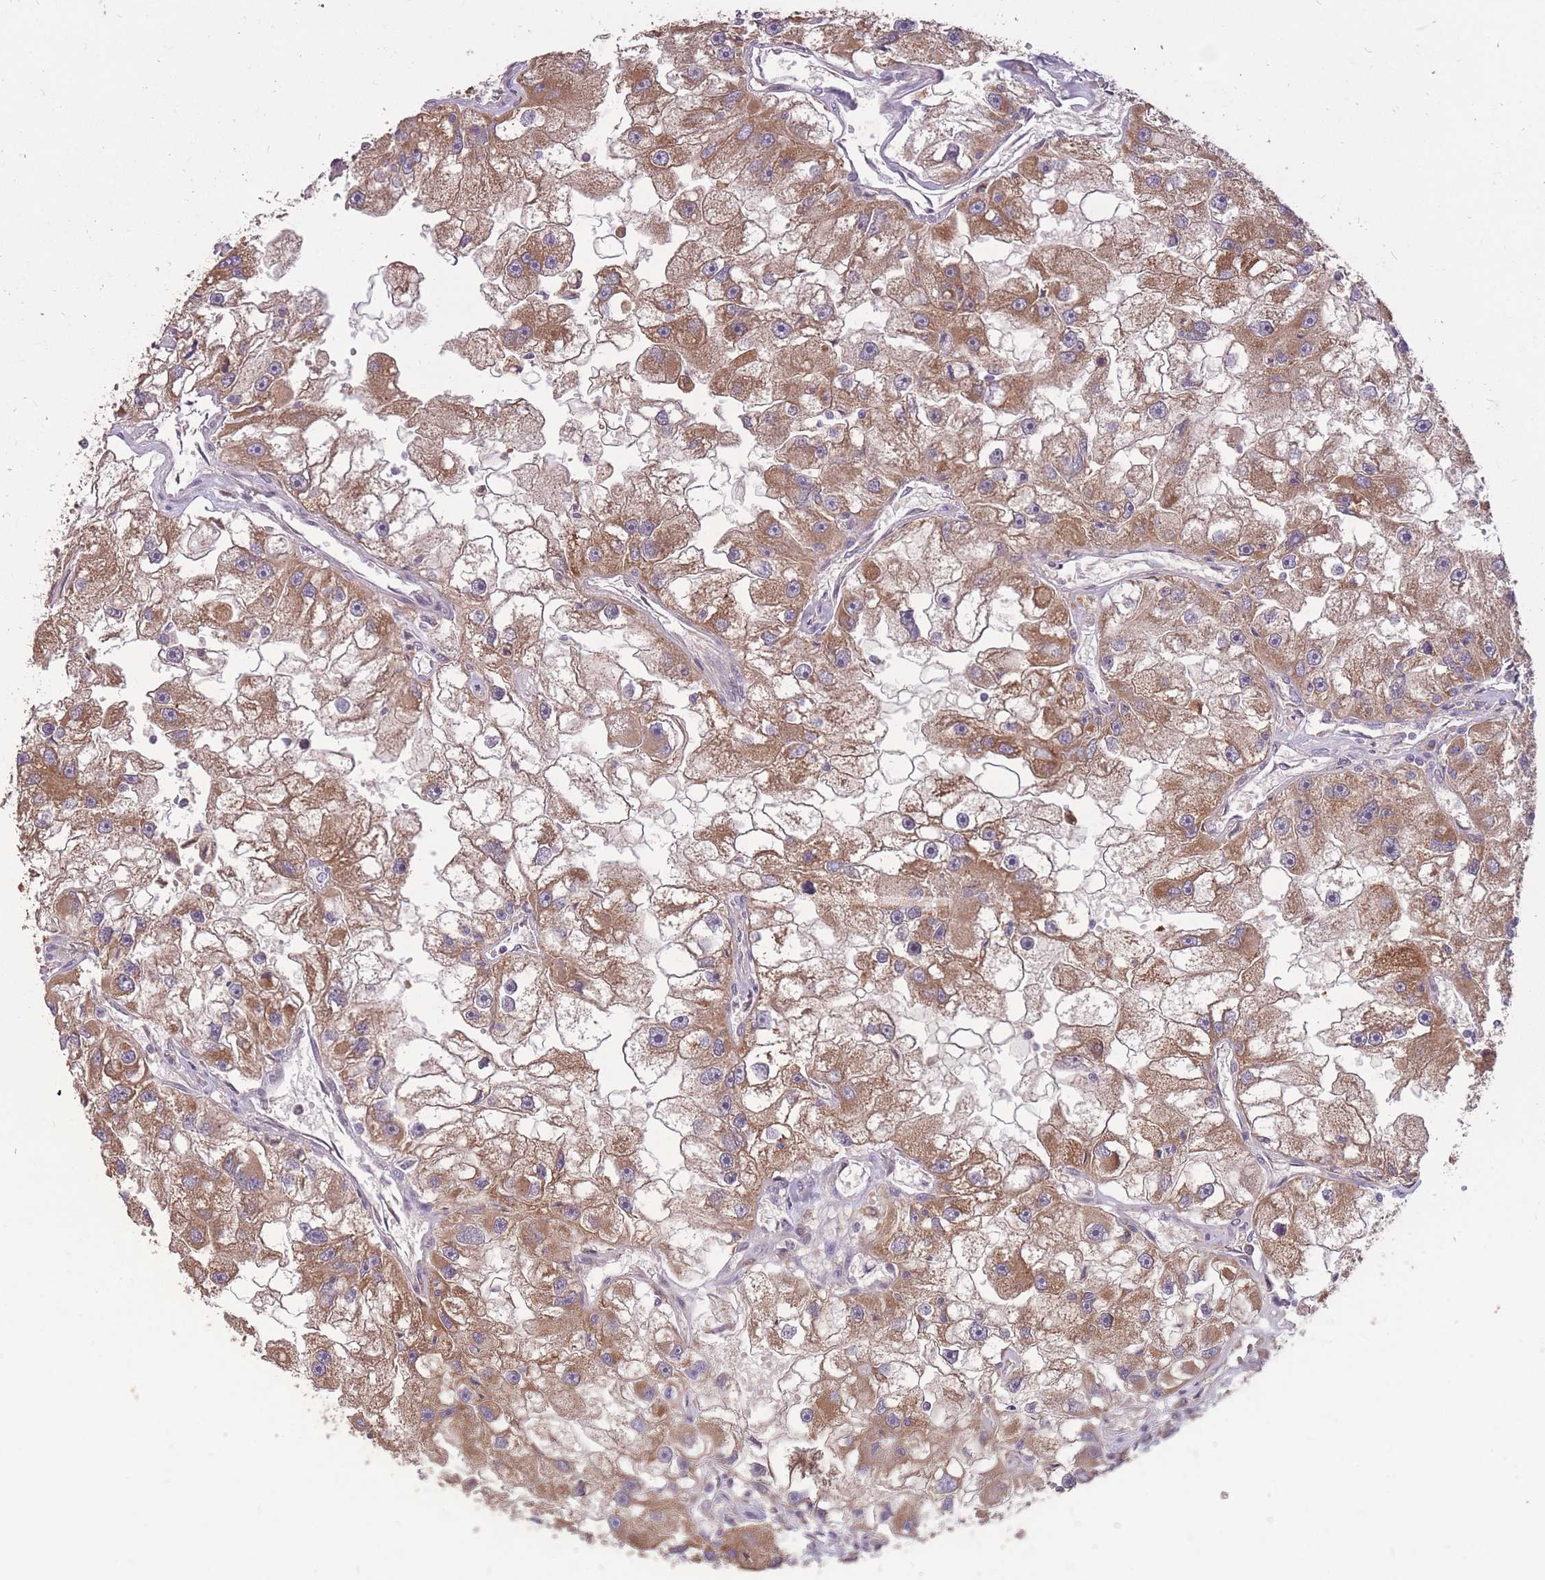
{"staining": {"intensity": "moderate", "quantity": ">75%", "location": "cytoplasmic/membranous"}, "tissue": "renal cancer", "cell_type": "Tumor cells", "image_type": "cancer", "snomed": [{"axis": "morphology", "description": "Adenocarcinoma, NOS"}, {"axis": "topography", "description": "Kidney"}], "caption": "An immunohistochemistry (IHC) micrograph of tumor tissue is shown. Protein staining in brown labels moderate cytoplasmic/membranous positivity in adenocarcinoma (renal) within tumor cells. The protein of interest is stained brown, and the nuclei are stained in blue (DAB (3,3'-diaminobenzidine) IHC with brightfield microscopy, high magnification).", "gene": "IGF2BP2", "patient": {"sex": "male", "age": 63}}